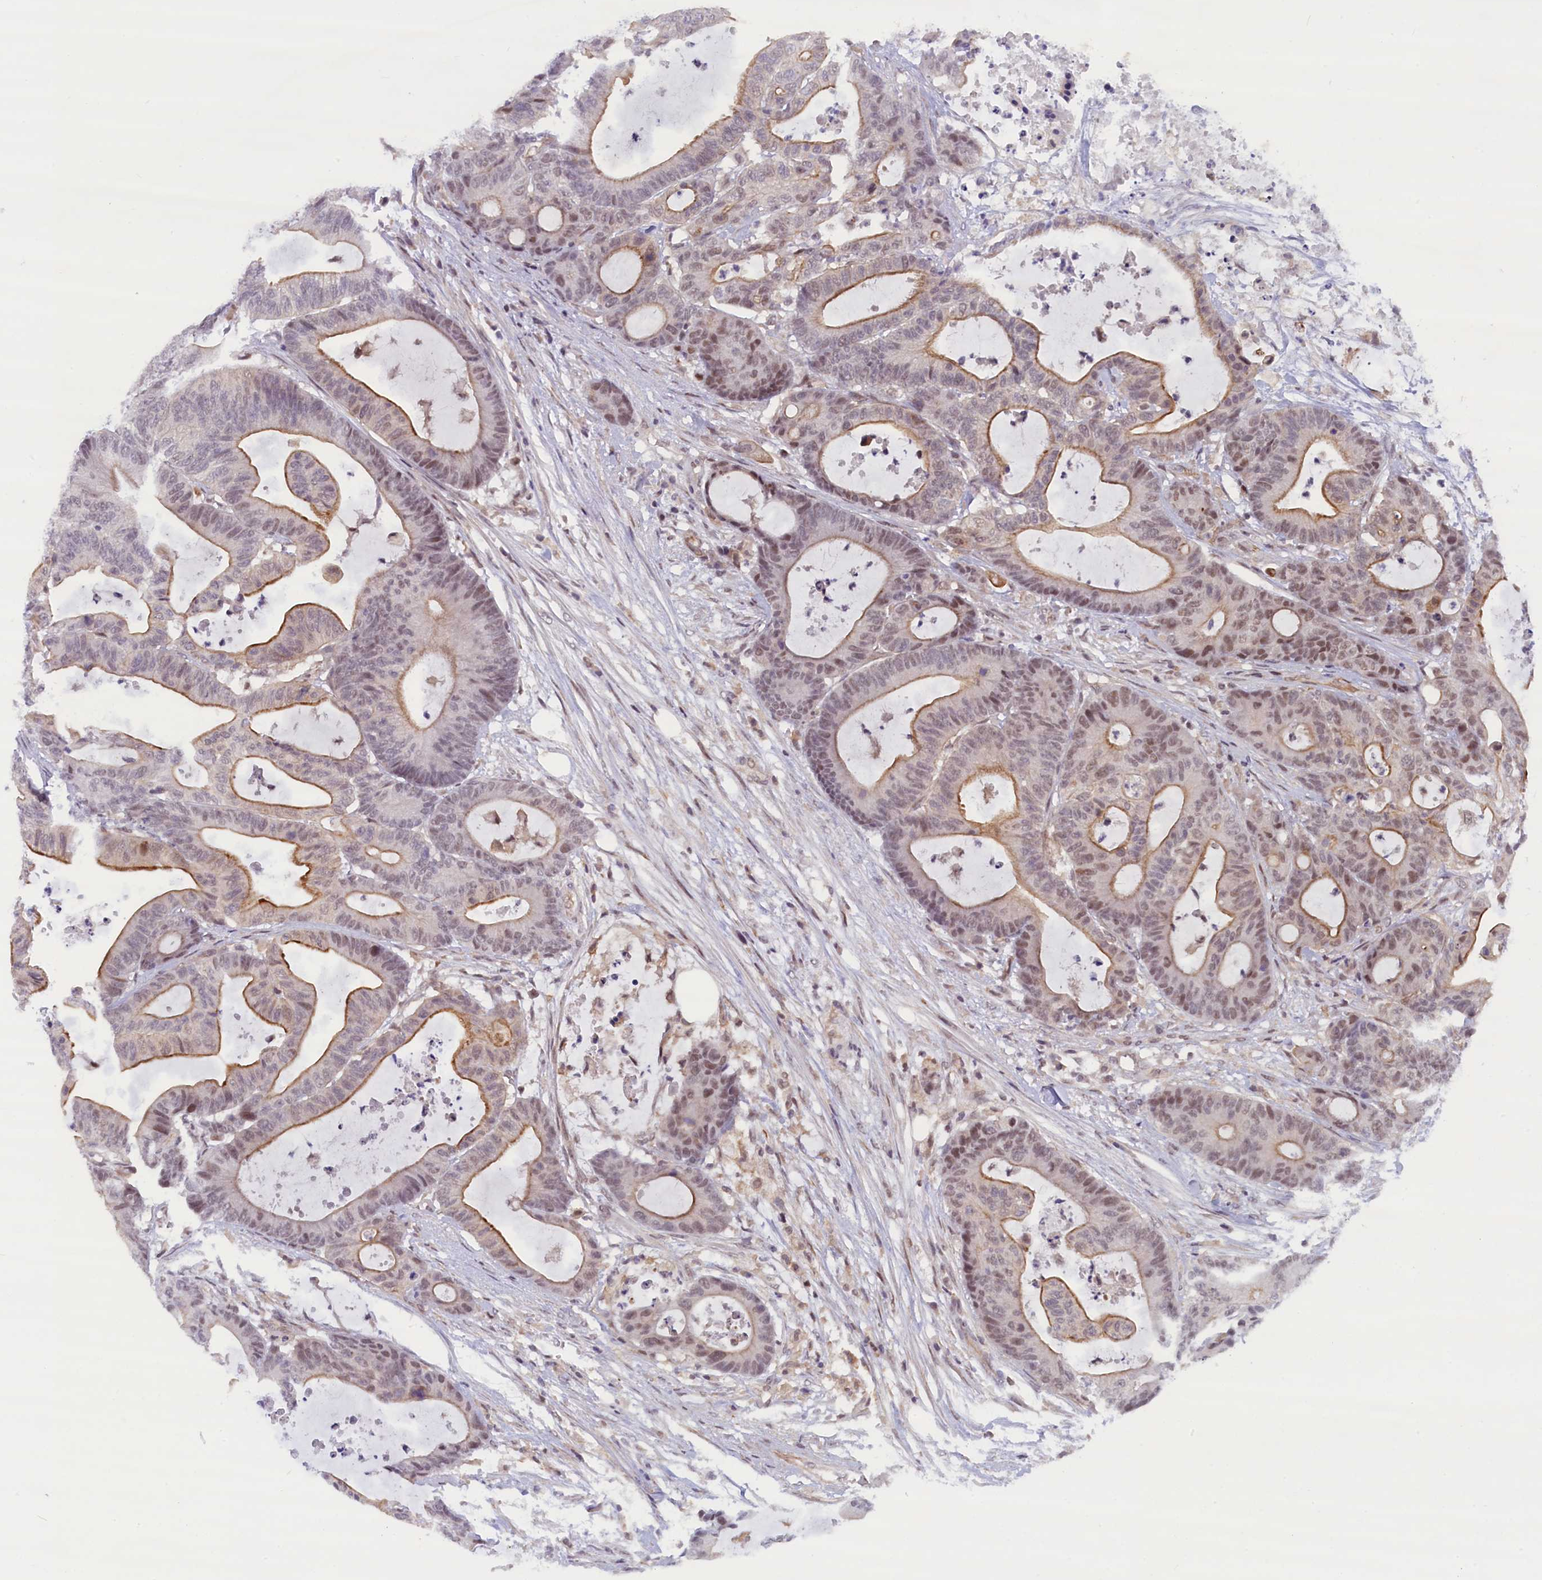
{"staining": {"intensity": "moderate", "quantity": "25%-75%", "location": "cytoplasmic/membranous,nuclear"}, "tissue": "colorectal cancer", "cell_type": "Tumor cells", "image_type": "cancer", "snomed": [{"axis": "morphology", "description": "Adenocarcinoma, NOS"}, {"axis": "topography", "description": "Colon"}], "caption": "Colorectal cancer stained with a protein marker shows moderate staining in tumor cells.", "gene": "FCHO1", "patient": {"sex": "female", "age": 84}}